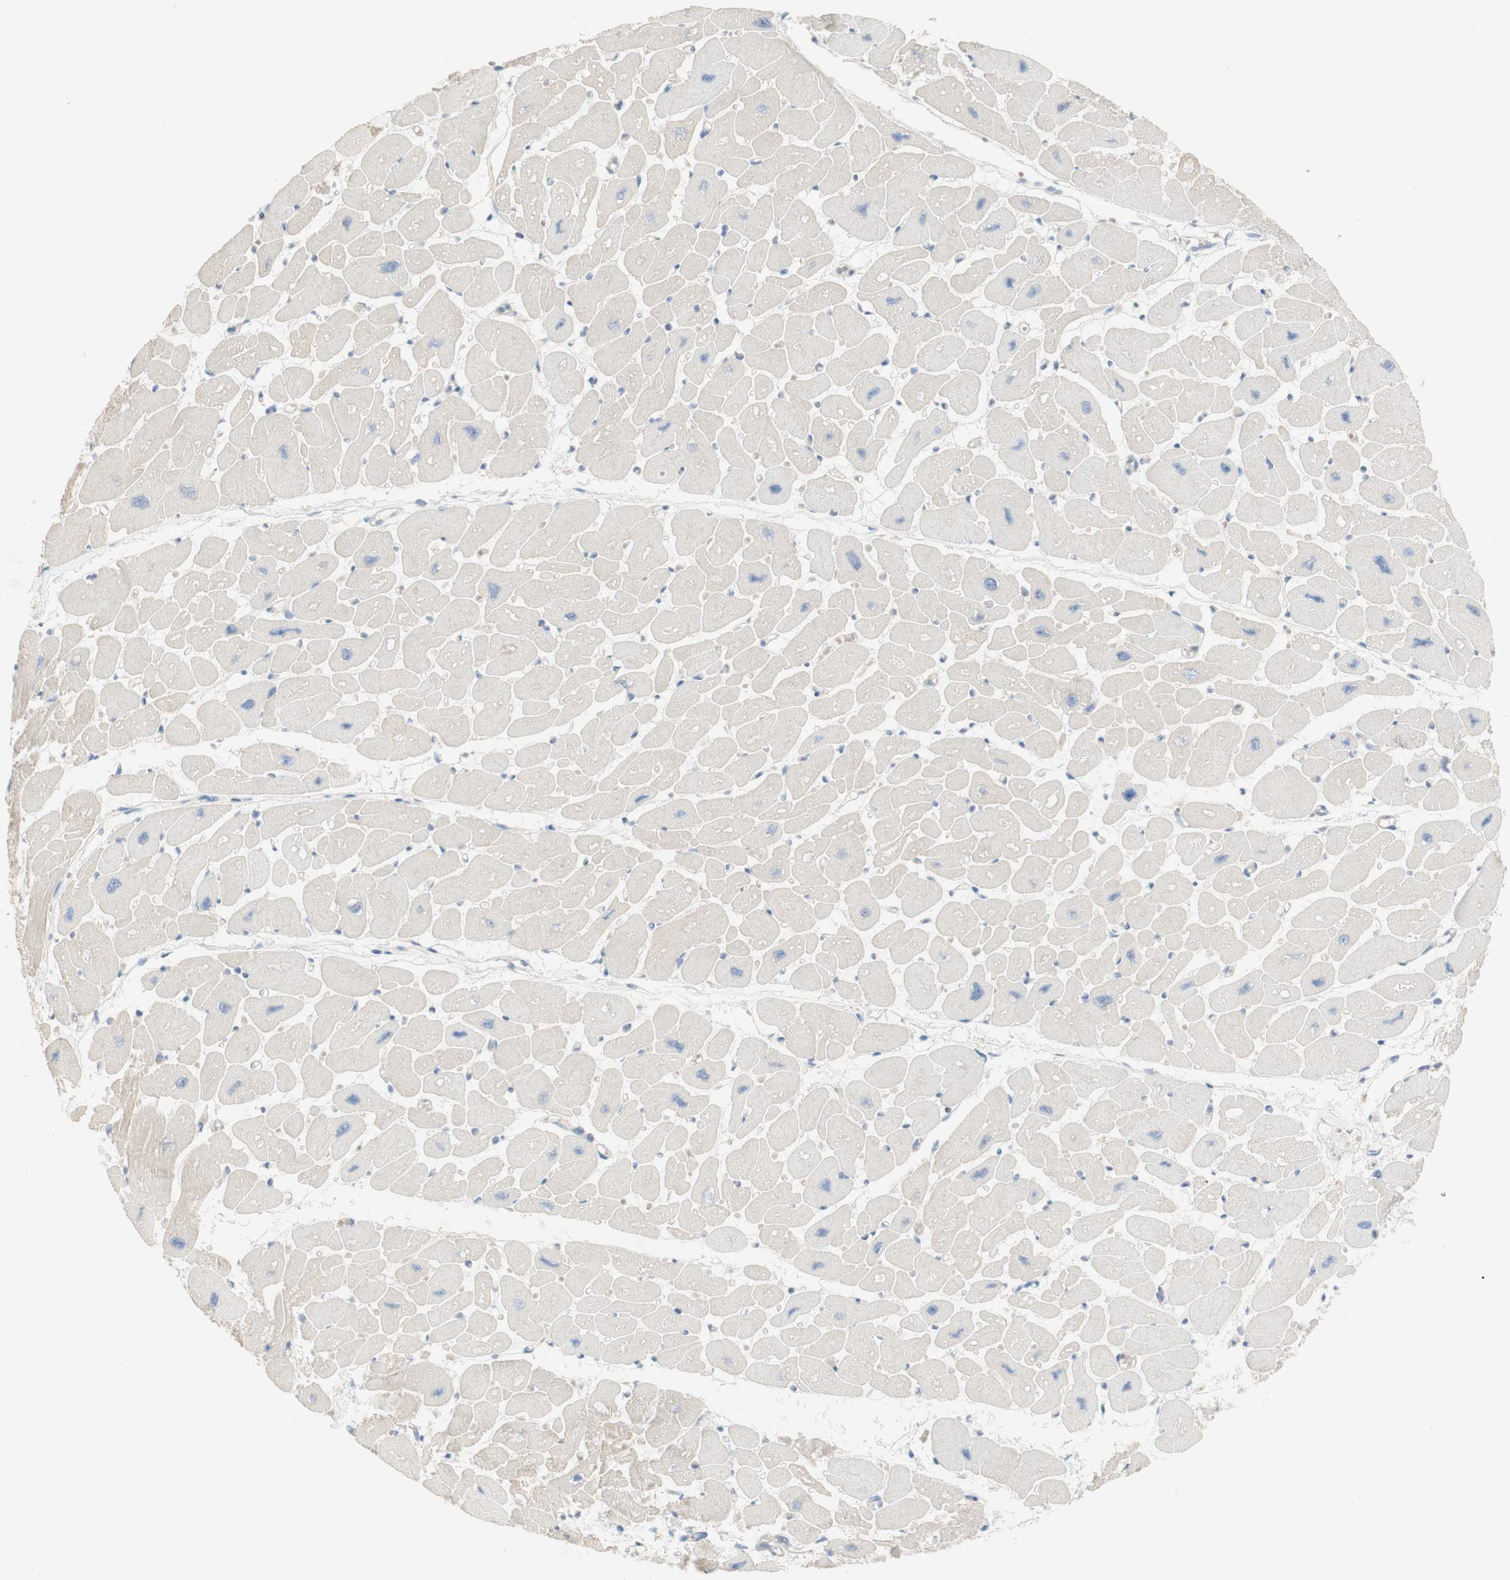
{"staining": {"intensity": "negative", "quantity": "none", "location": "none"}, "tissue": "heart muscle", "cell_type": "Cardiomyocytes", "image_type": "normal", "snomed": [{"axis": "morphology", "description": "Normal tissue, NOS"}, {"axis": "topography", "description": "Heart"}], "caption": "Photomicrograph shows no significant protein positivity in cardiomyocytes of normal heart muscle.", "gene": "MANEA", "patient": {"sex": "female", "age": 54}}